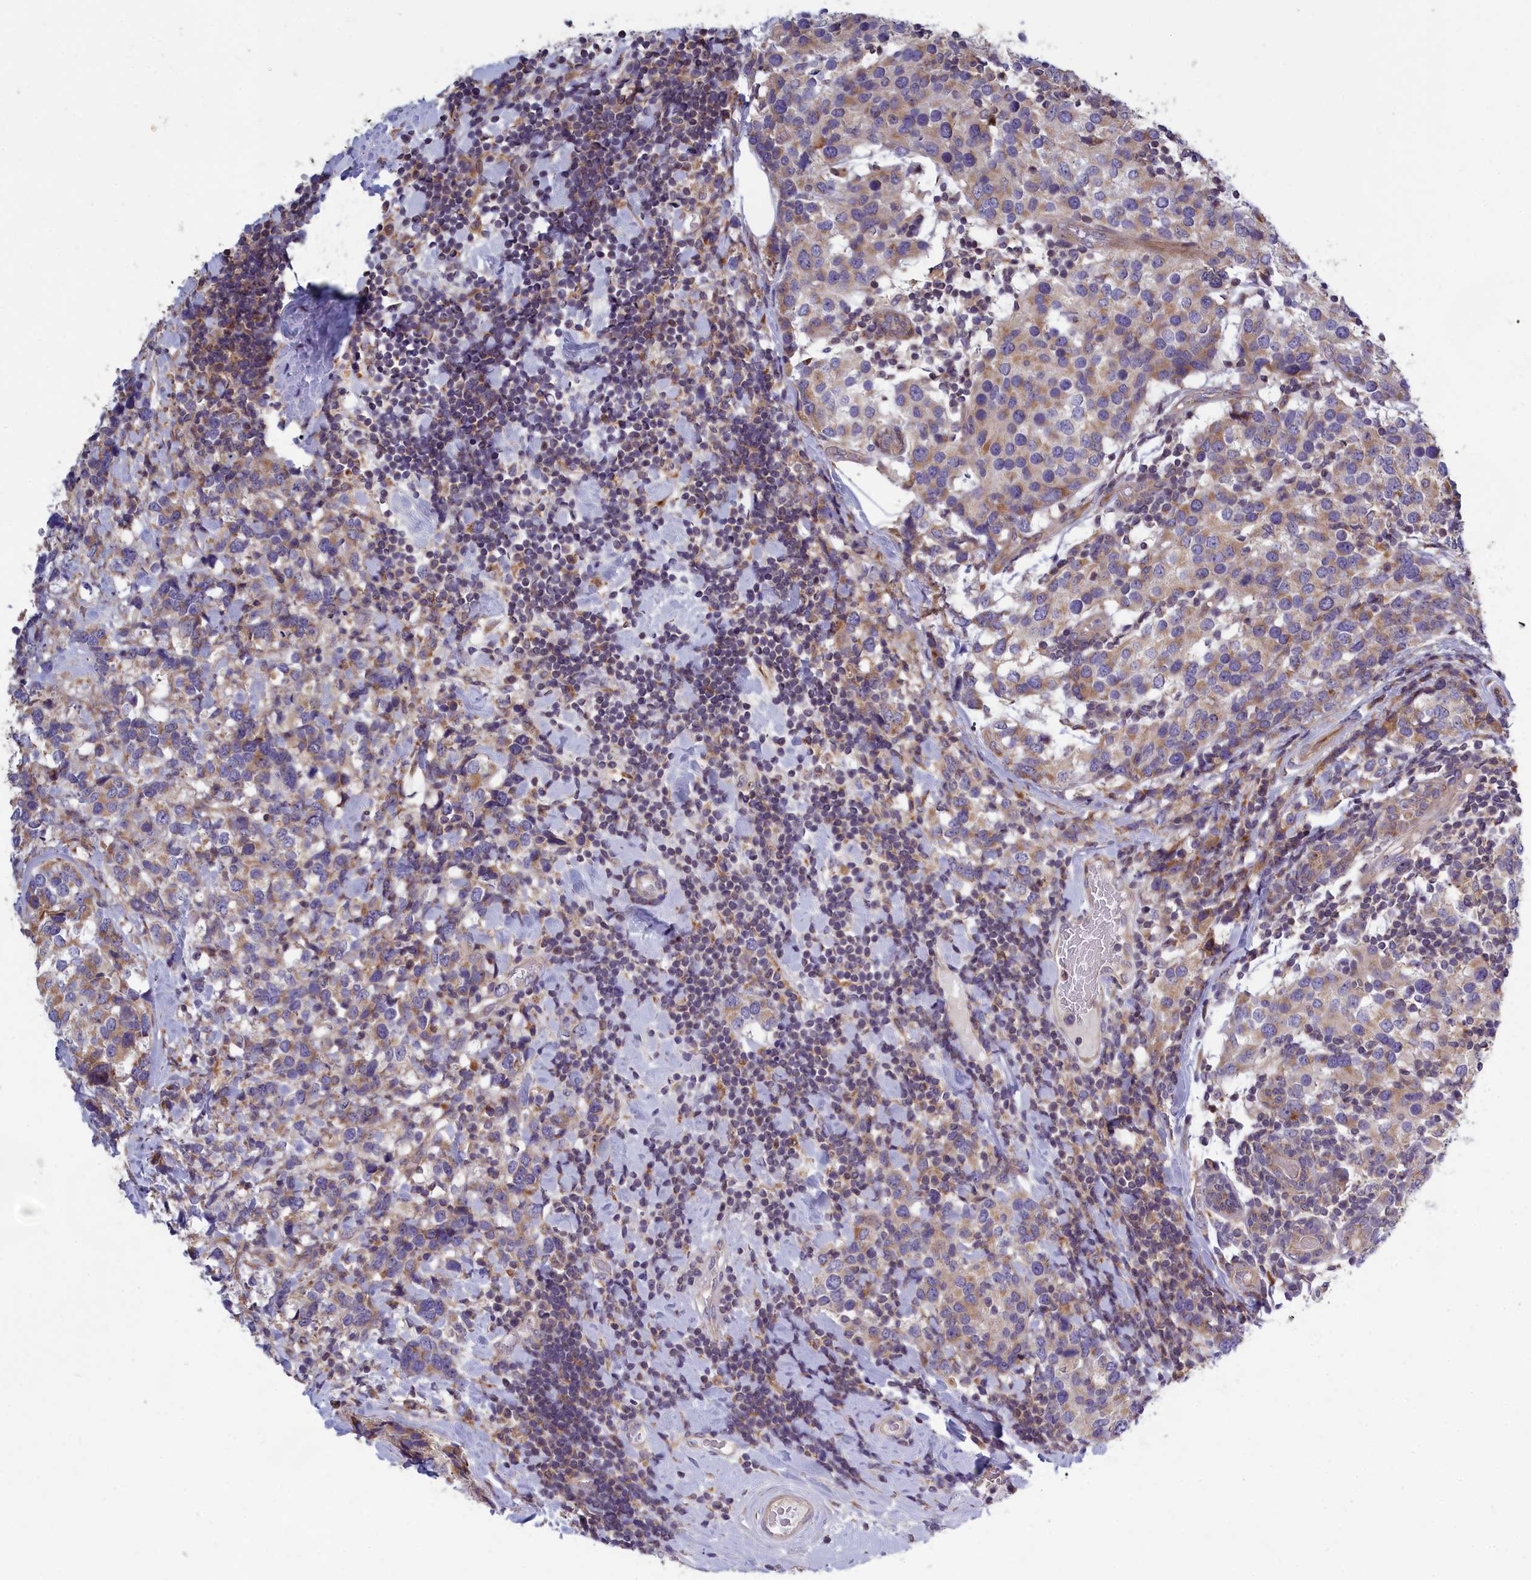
{"staining": {"intensity": "moderate", "quantity": "25%-75%", "location": "cytoplasmic/membranous"}, "tissue": "breast cancer", "cell_type": "Tumor cells", "image_type": "cancer", "snomed": [{"axis": "morphology", "description": "Lobular carcinoma"}, {"axis": "topography", "description": "Breast"}], "caption": "Immunohistochemistry (IHC) (DAB (3,3'-diaminobenzidine)) staining of breast cancer (lobular carcinoma) displays moderate cytoplasmic/membranous protein expression in approximately 25%-75% of tumor cells. (Brightfield microscopy of DAB IHC at high magnification).", "gene": "BLTP2", "patient": {"sex": "female", "age": 59}}